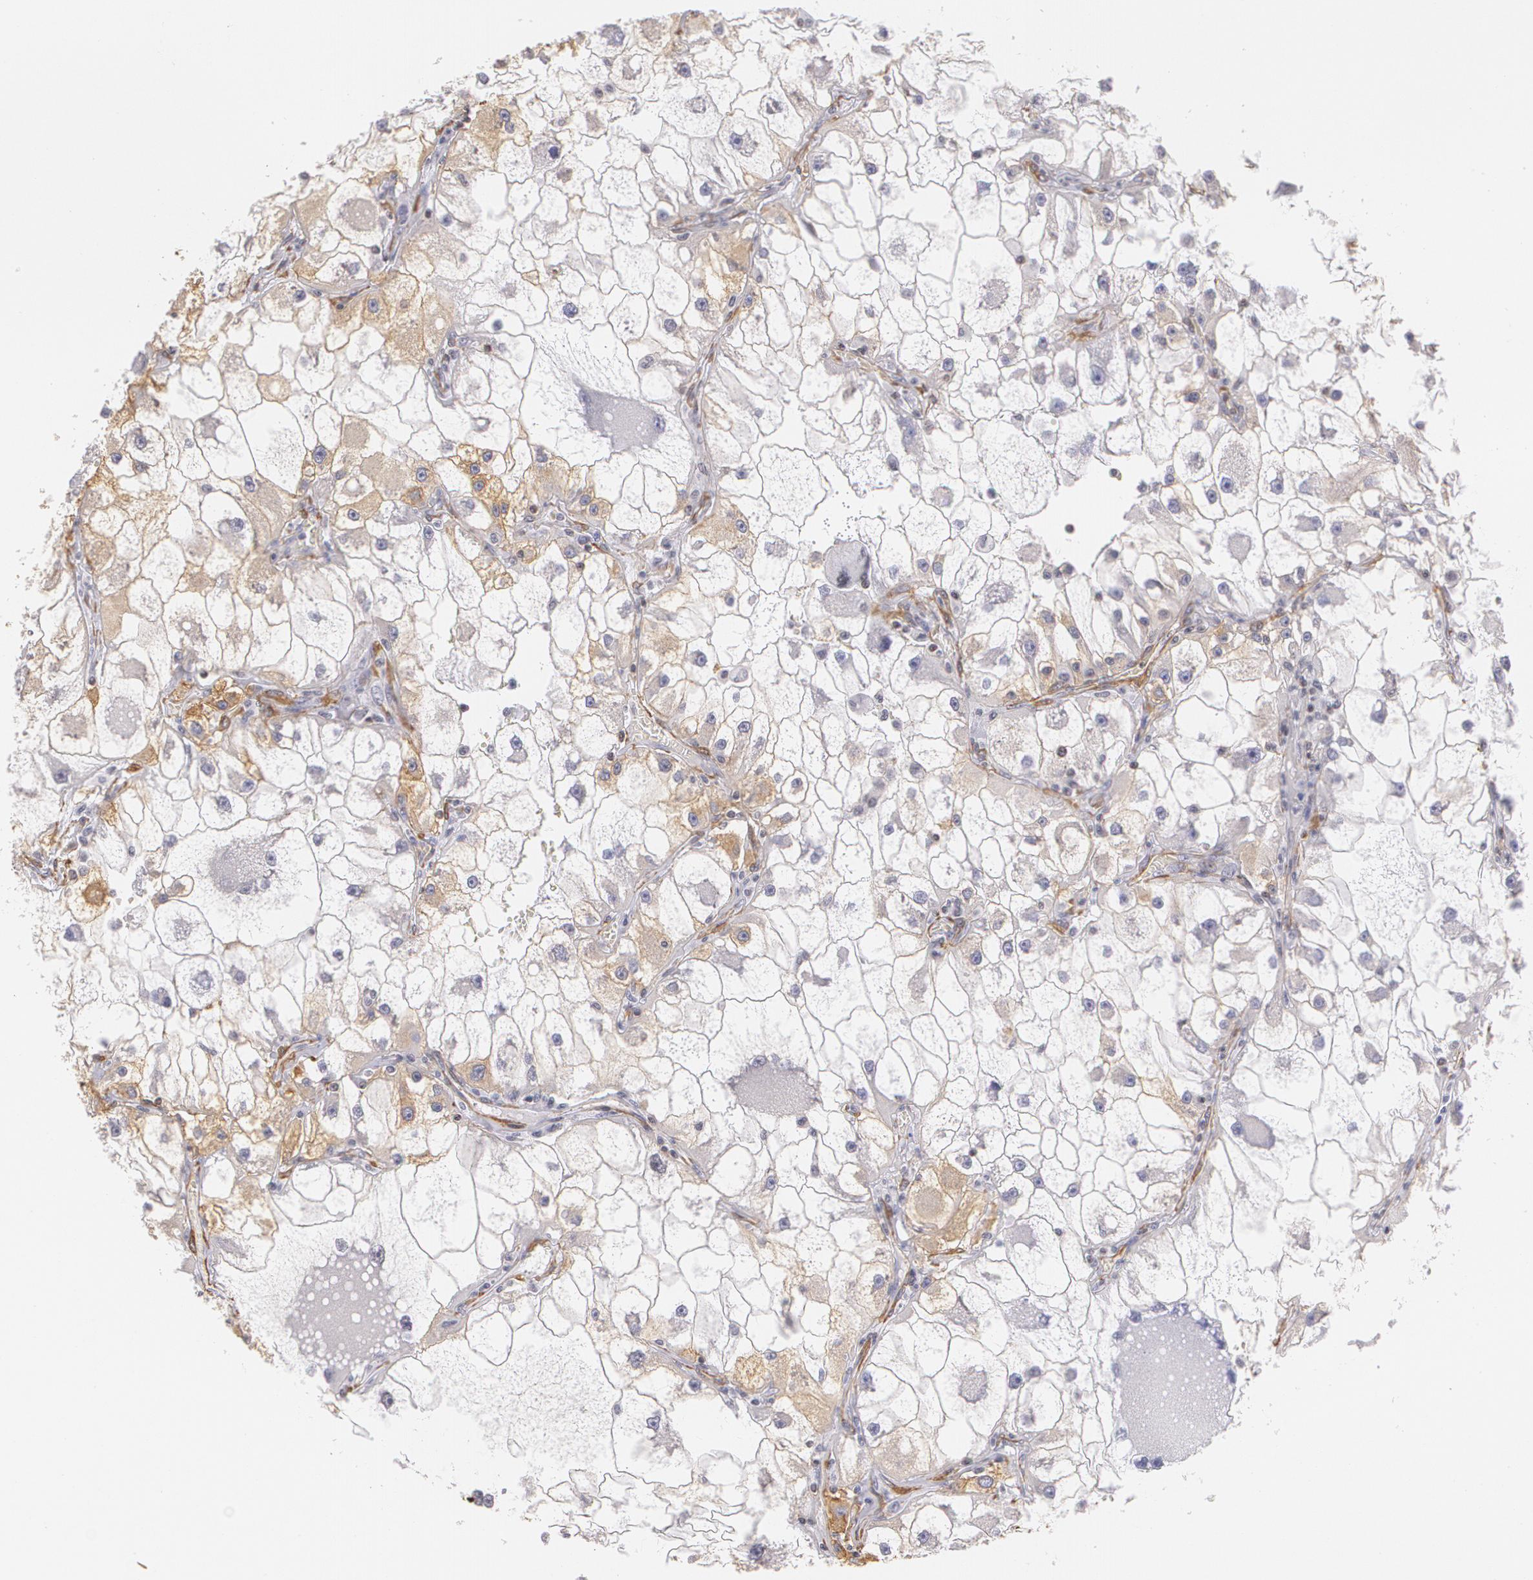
{"staining": {"intensity": "weak", "quantity": "<25%", "location": "cytoplasmic/membranous"}, "tissue": "renal cancer", "cell_type": "Tumor cells", "image_type": "cancer", "snomed": [{"axis": "morphology", "description": "Adenocarcinoma, NOS"}, {"axis": "topography", "description": "Kidney"}], "caption": "IHC of human adenocarcinoma (renal) displays no positivity in tumor cells.", "gene": "VAMP1", "patient": {"sex": "female", "age": 73}}